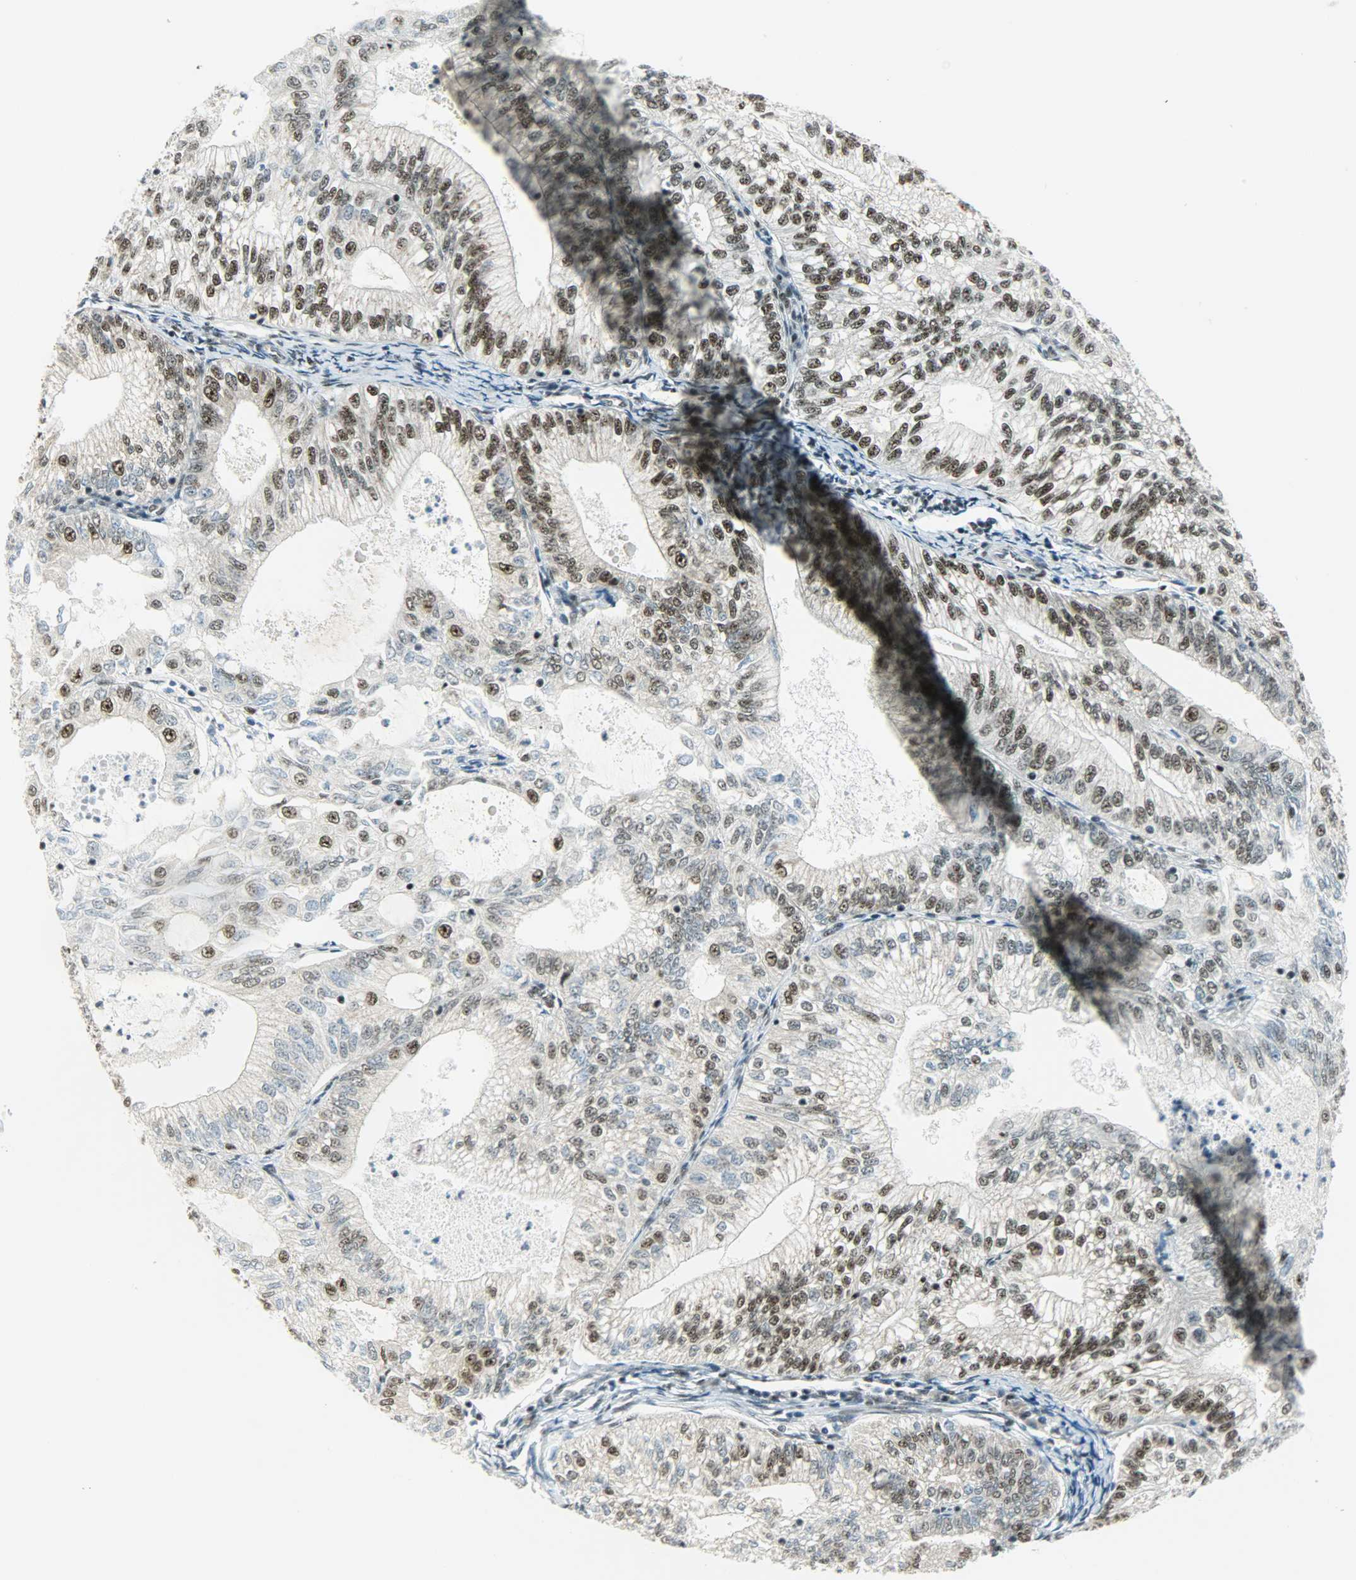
{"staining": {"intensity": "moderate", "quantity": "25%-75%", "location": "nuclear"}, "tissue": "endometrial cancer", "cell_type": "Tumor cells", "image_type": "cancer", "snomed": [{"axis": "morphology", "description": "Adenocarcinoma, NOS"}, {"axis": "topography", "description": "Endometrium"}], "caption": "The photomicrograph displays a brown stain indicating the presence of a protein in the nuclear of tumor cells in endometrial adenocarcinoma.", "gene": "SUGP1", "patient": {"sex": "female", "age": 69}}